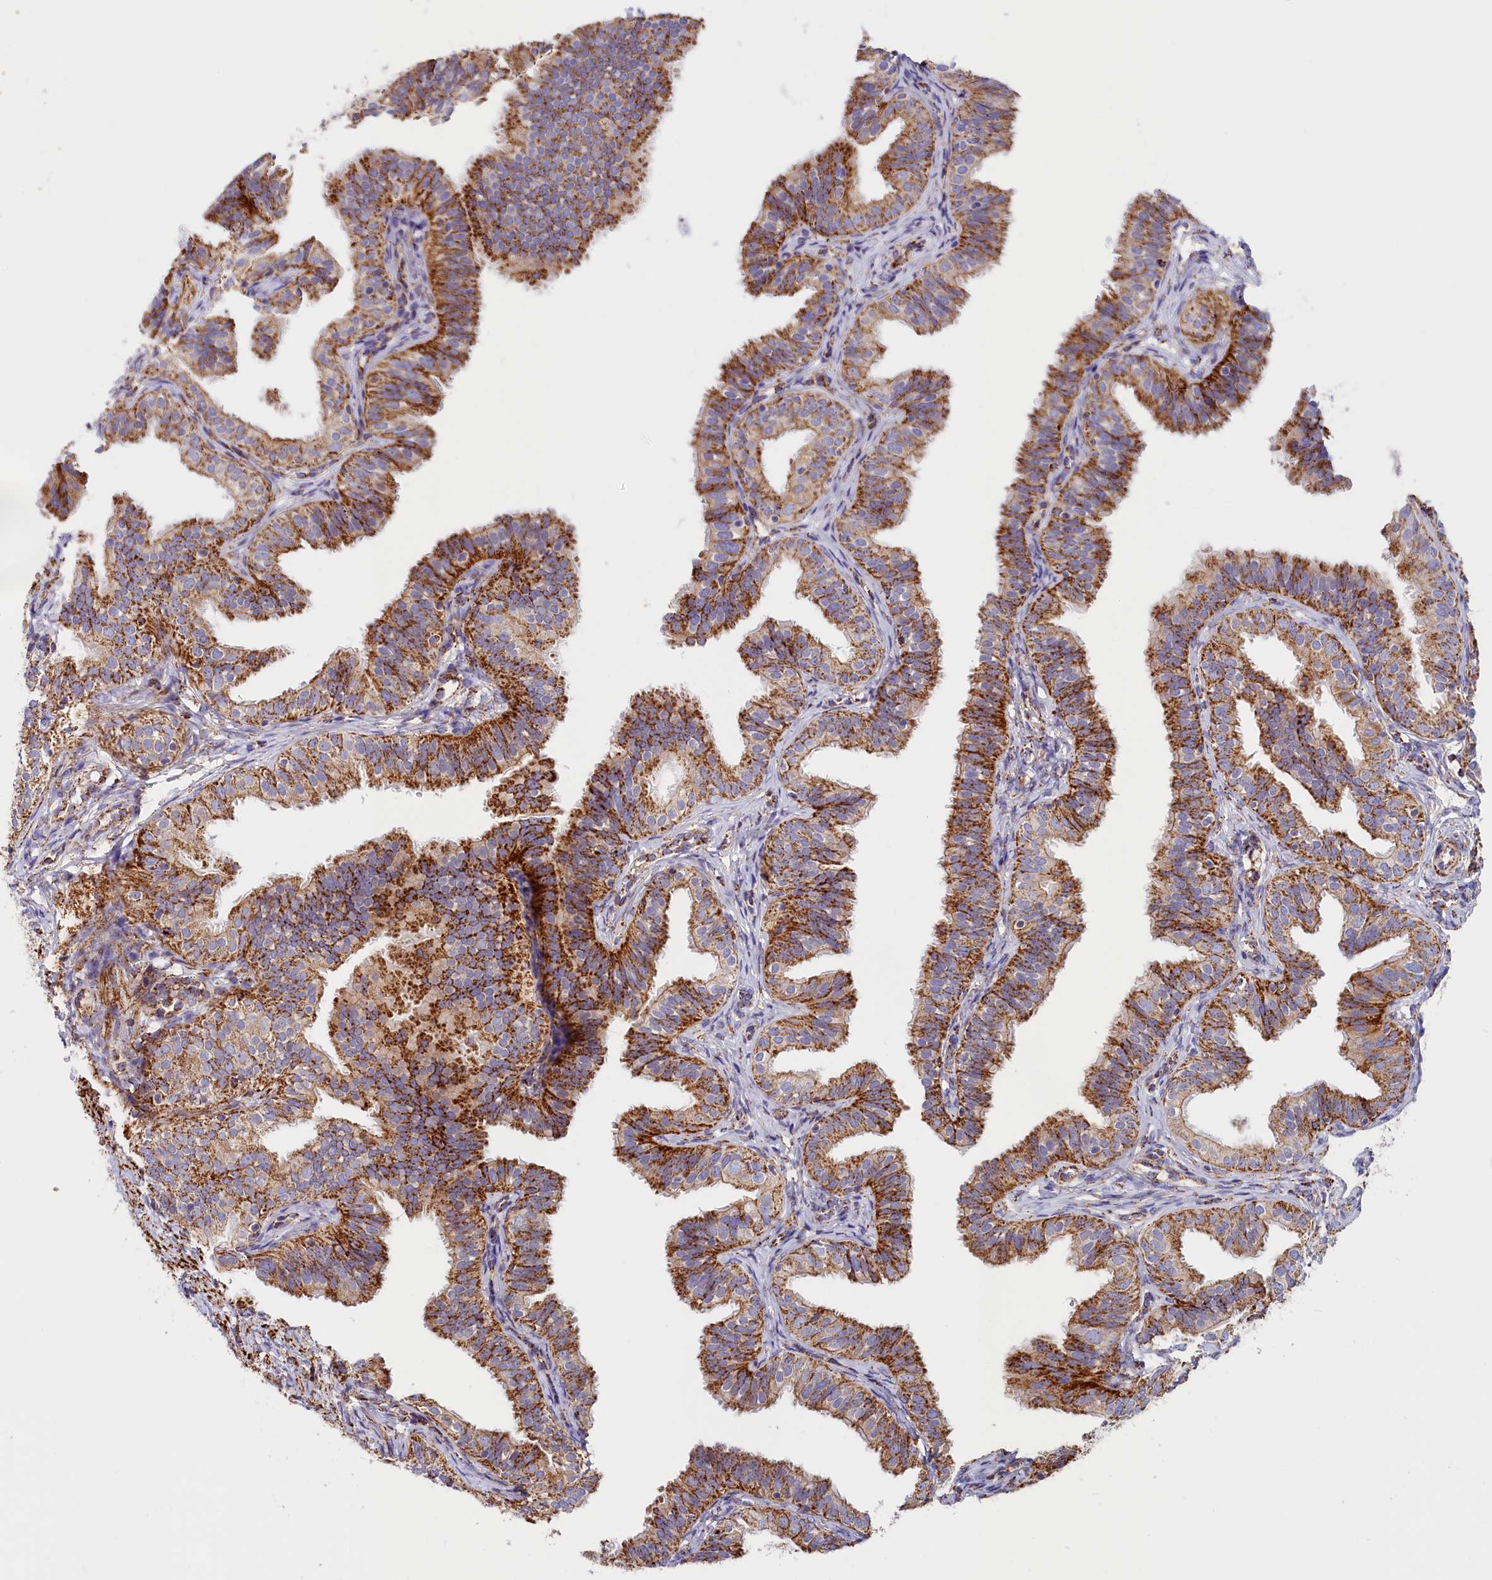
{"staining": {"intensity": "strong", "quantity": ">75%", "location": "cytoplasmic/membranous"}, "tissue": "fallopian tube", "cell_type": "Glandular cells", "image_type": "normal", "snomed": [{"axis": "morphology", "description": "Normal tissue, NOS"}, {"axis": "topography", "description": "Fallopian tube"}], "caption": "Normal fallopian tube was stained to show a protein in brown. There is high levels of strong cytoplasmic/membranous staining in approximately >75% of glandular cells. (DAB IHC with brightfield microscopy, high magnification).", "gene": "AKTIP", "patient": {"sex": "female", "age": 35}}